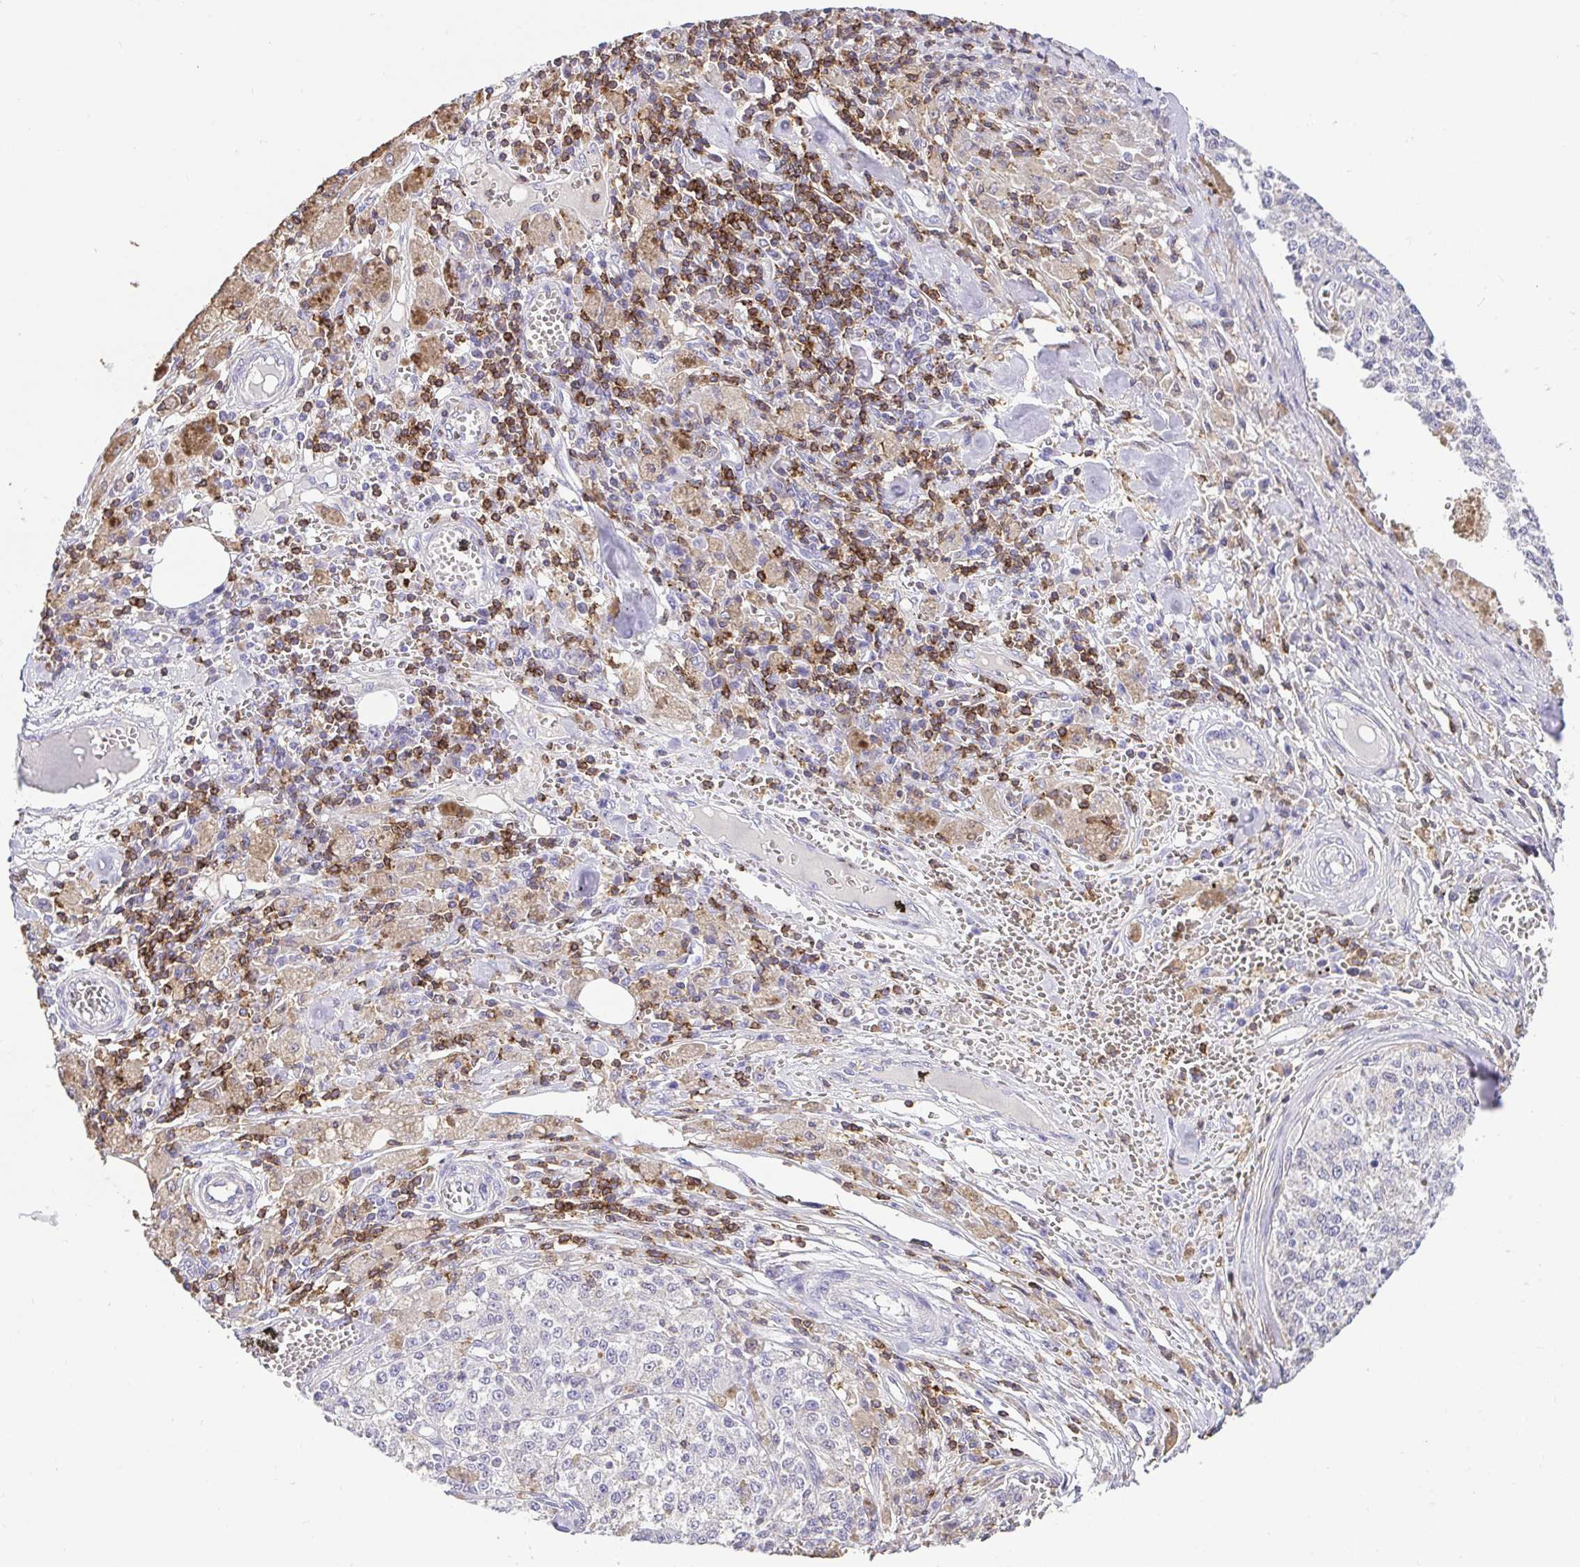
{"staining": {"intensity": "negative", "quantity": "none", "location": "none"}, "tissue": "melanoma", "cell_type": "Tumor cells", "image_type": "cancer", "snomed": [{"axis": "morphology", "description": "Malignant melanoma, Metastatic site"}, {"axis": "topography", "description": "Lymph node"}], "caption": "Melanoma was stained to show a protein in brown. There is no significant expression in tumor cells. (DAB (3,3'-diaminobenzidine) immunohistochemistry visualized using brightfield microscopy, high magnification).", "gene": "SKAP1", "patient": {"sex": "female", "age": 64}}